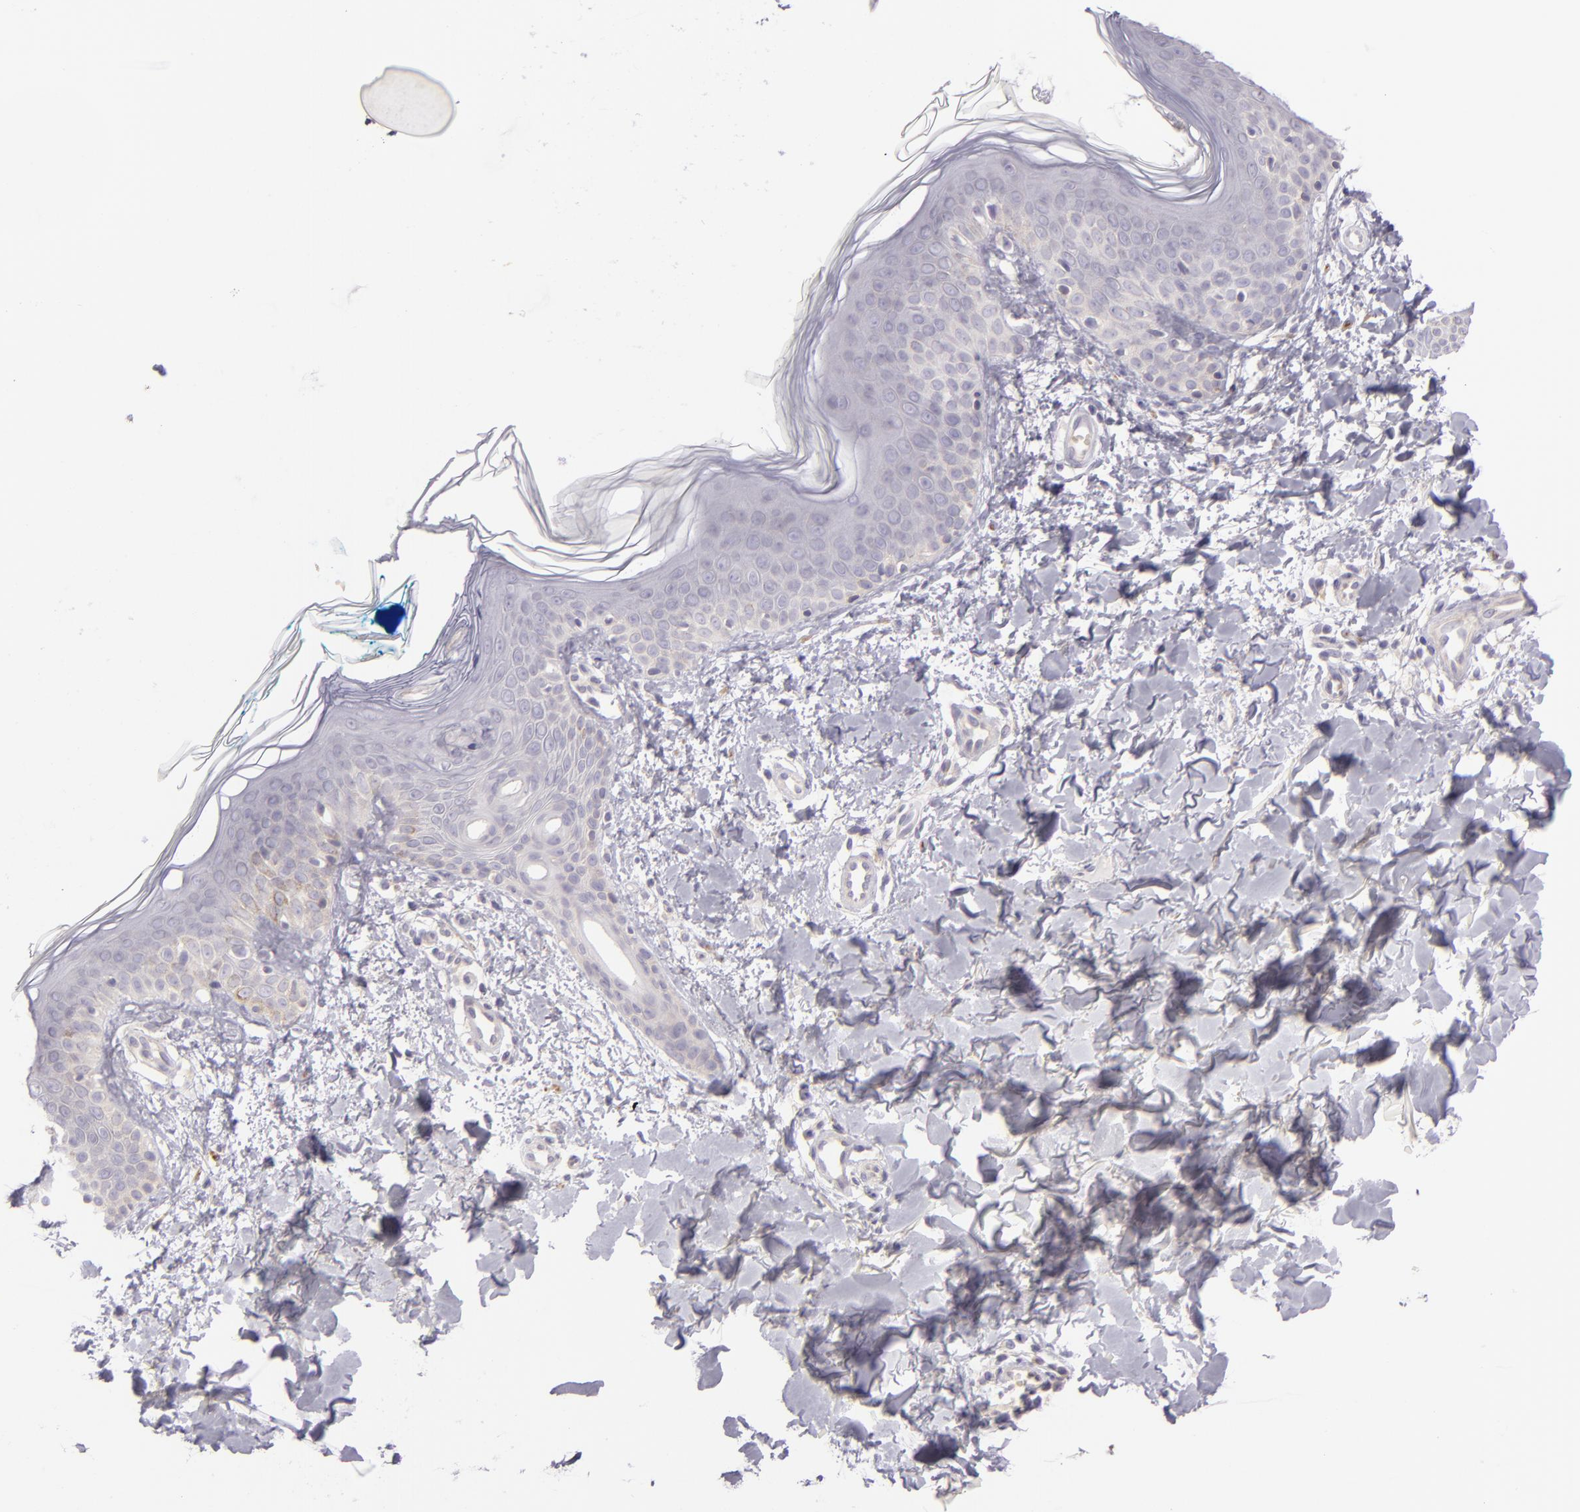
{"staining": {"intensity": "negative", "quantity": "none", "location": "none"}, "tissue": "skin", "cell_type": "Fibroblasts", "image_type": "normal", "snomed": [{"axis": "morphology", "description": "Normal tissue, NOS"}, {"axis": "topography", "description": "Skin"}], "caption": "The image exhibits no significant expression in fibroblasts of skin.", "gene": "ZC3H7B", "patient": {"sex": "male", "age": 32}}